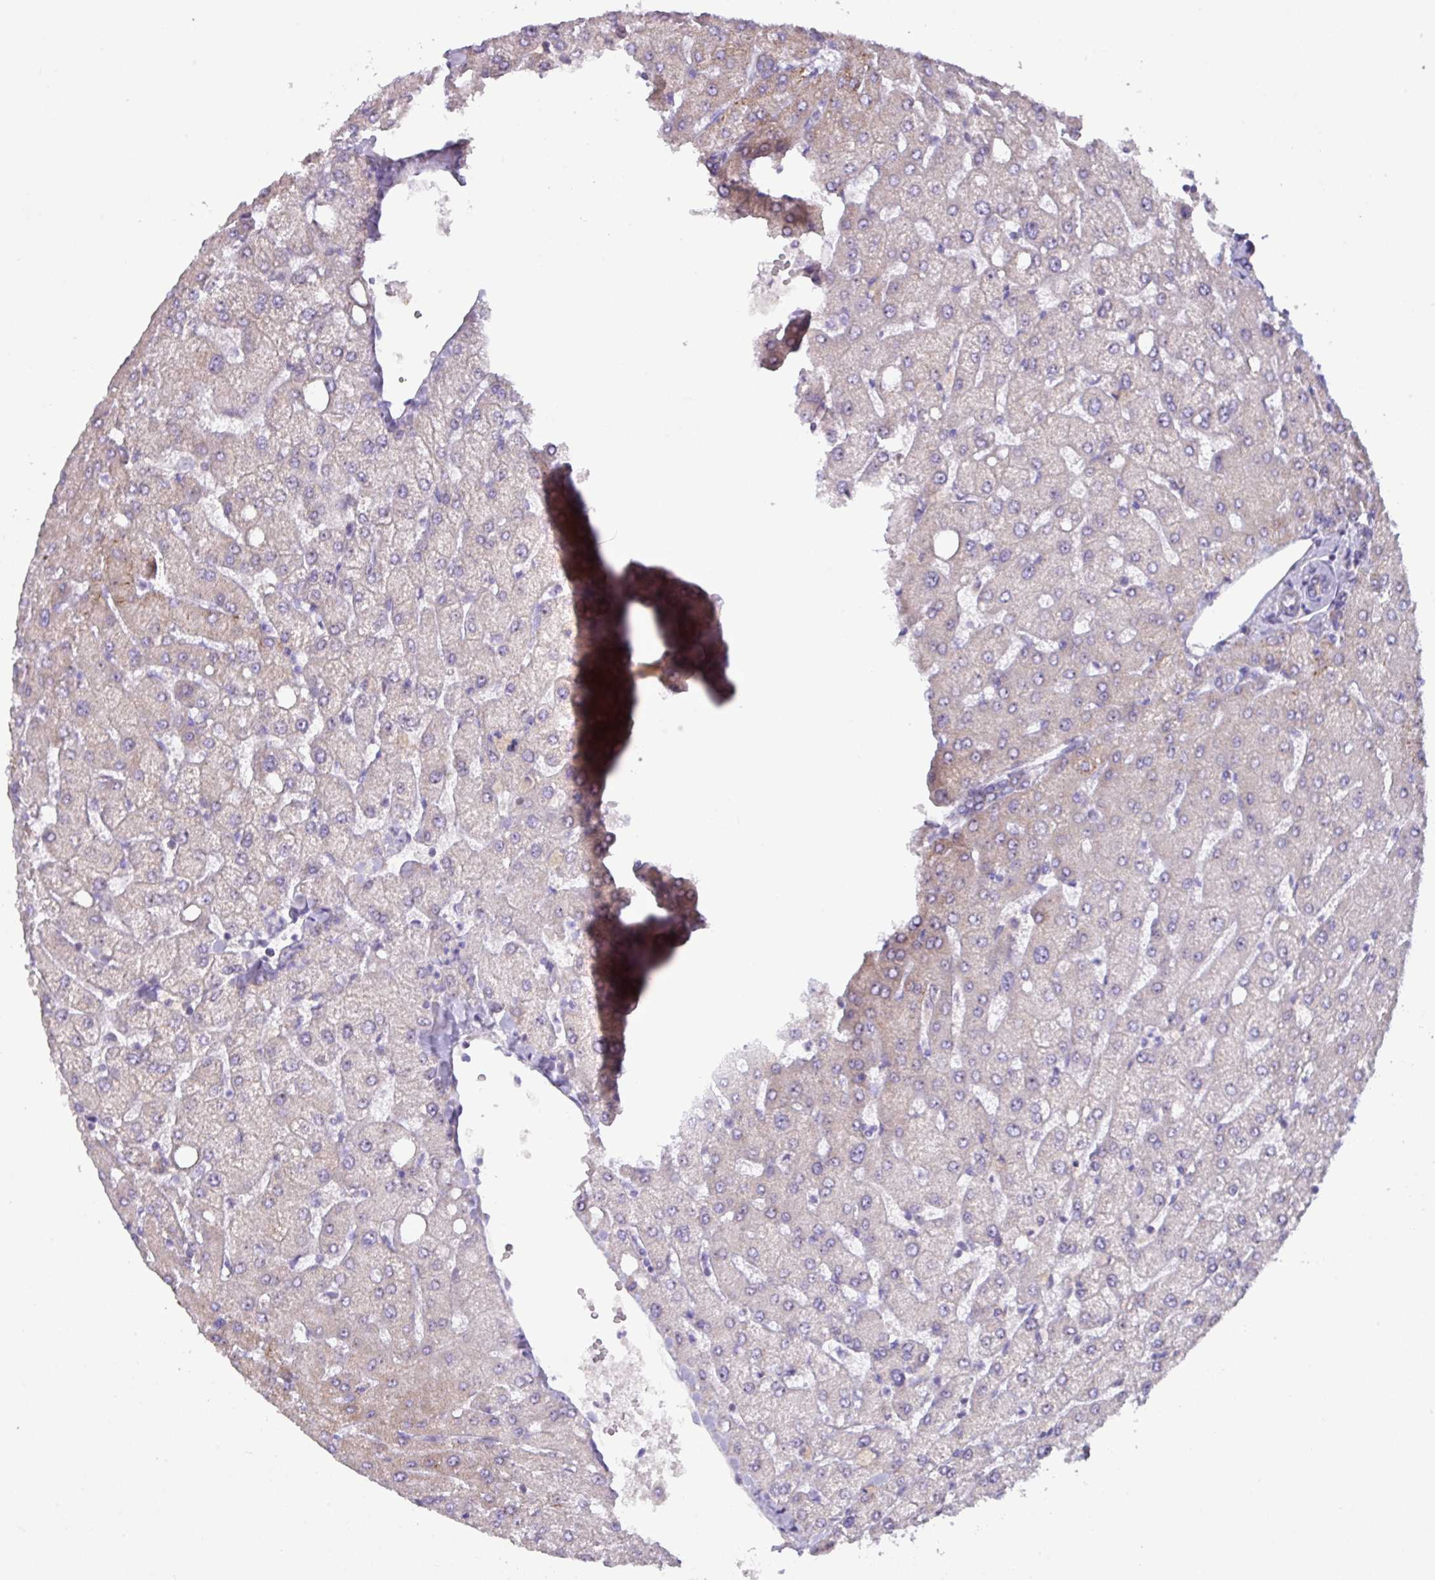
{"staining": {"intensity": "negative", "quantity": "none", "location": "none"}, "tissue": "liver", "cell_type": "Cholangiocytes", "image_type": "normal", "snomed": [{"axis": "morphology", "description": "Normal tissue, NOS"}, {"axis": "topography", "description": "Liver"}], "caption": "DAB (3,3'-diaminobenzidine) immunohistochemical staining of normal human liver exhibits no significant staining in cholangiocytes.", "gene": "MT", "patient": {"sex": "female", "age": 54}}